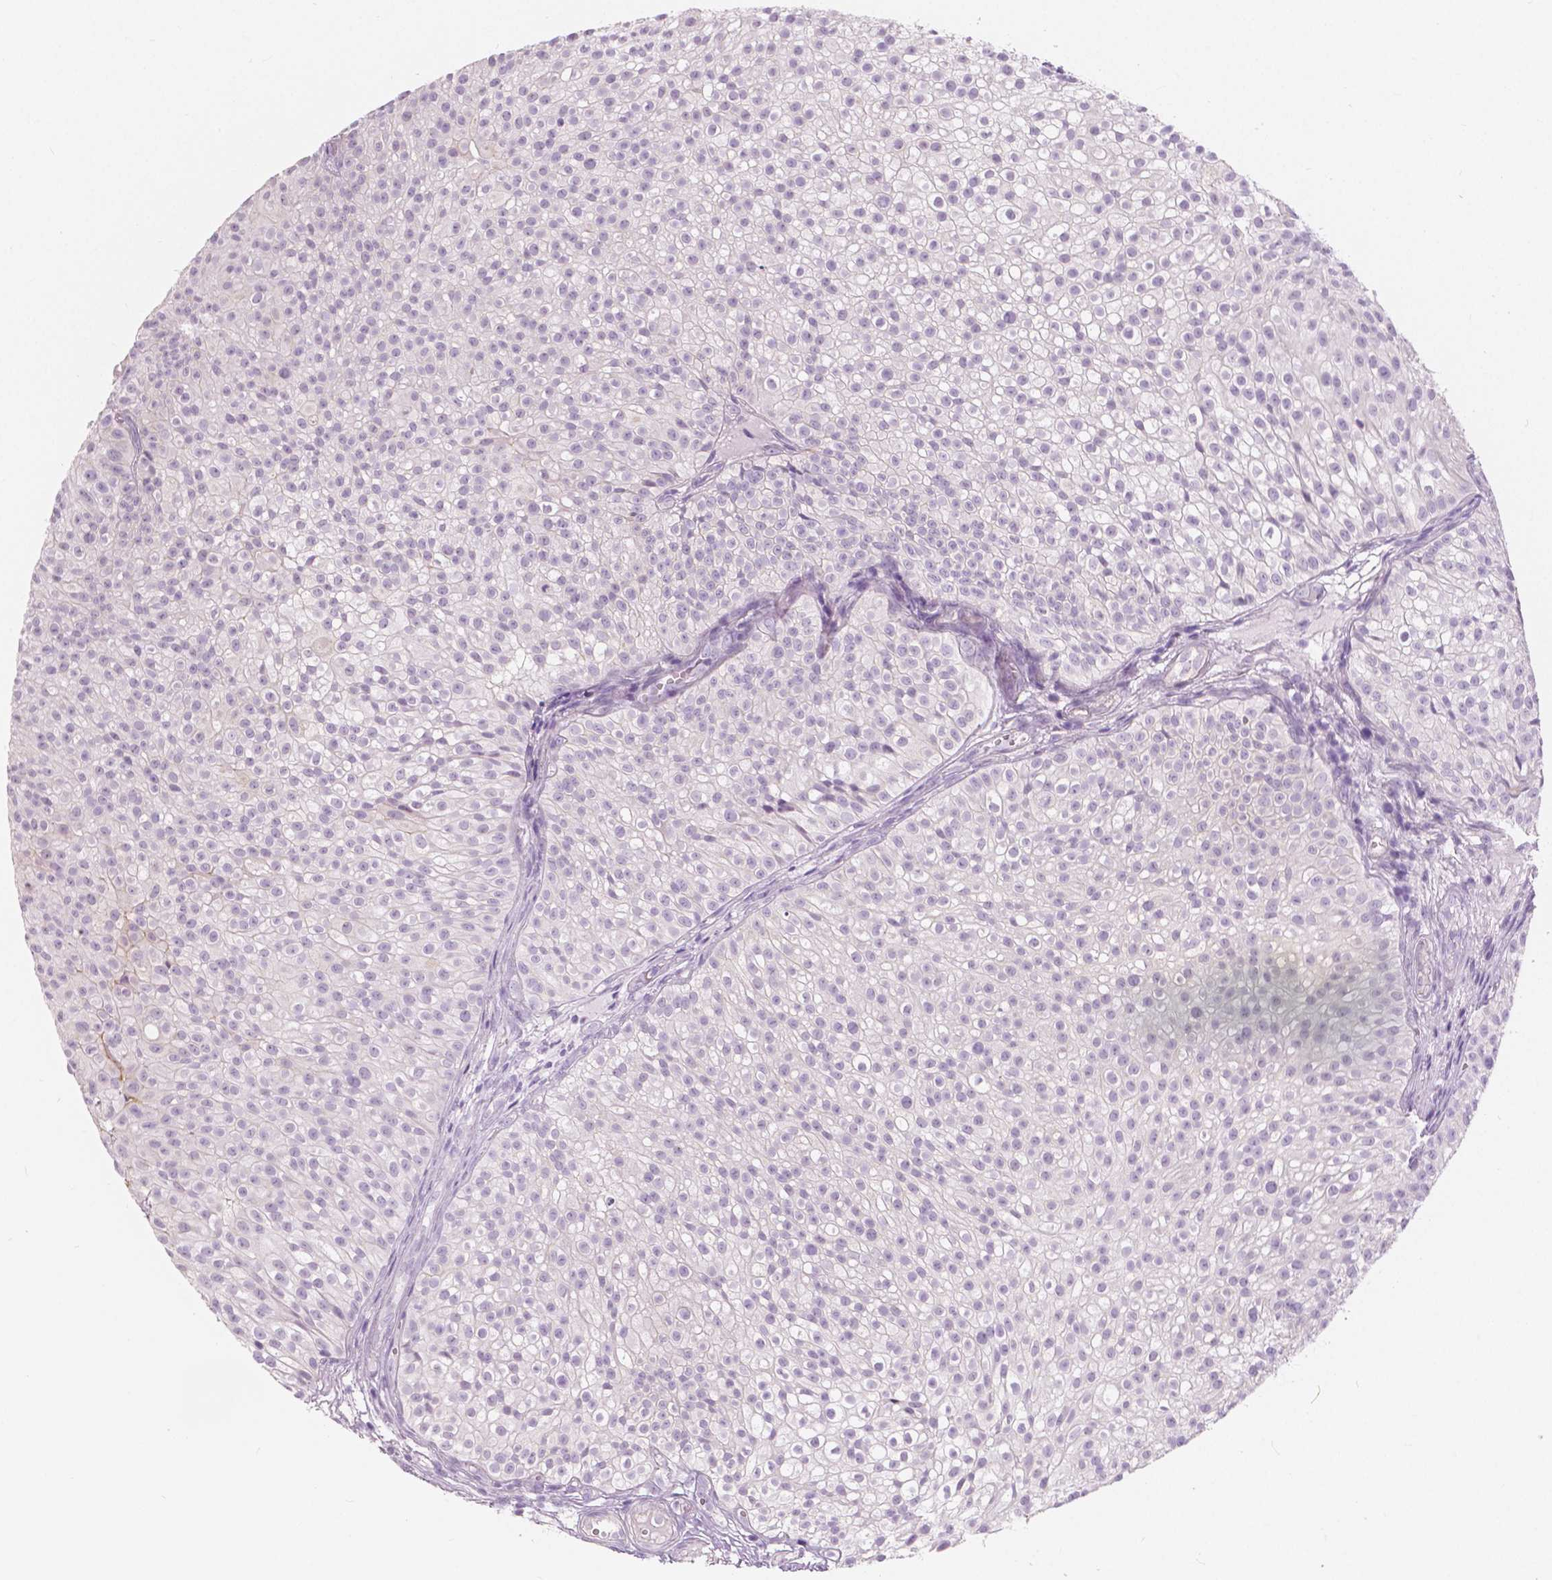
{"staining": {"intensity": "negative", "quantity": "none", "location": "none"}, "tissue": "urothelial cancer", "cell_type": "Tumor cells", "image_type": "cancer", "snomed": [{"axis": "morphology", "description": "Urothelial carcinoma, Low grade"}, {"axis": "topography", "description": "Urinary bladder"}], "caption": "High magnification brightfield microscopy of urothelial cancer stained with DAB (brown) and counterstained with hematoxylin (blue): tumor cells show no significant staining. Nuclei are stained in blue.", "gene": "A4GNT", "patient": {"sex": "male", "age": 70}}